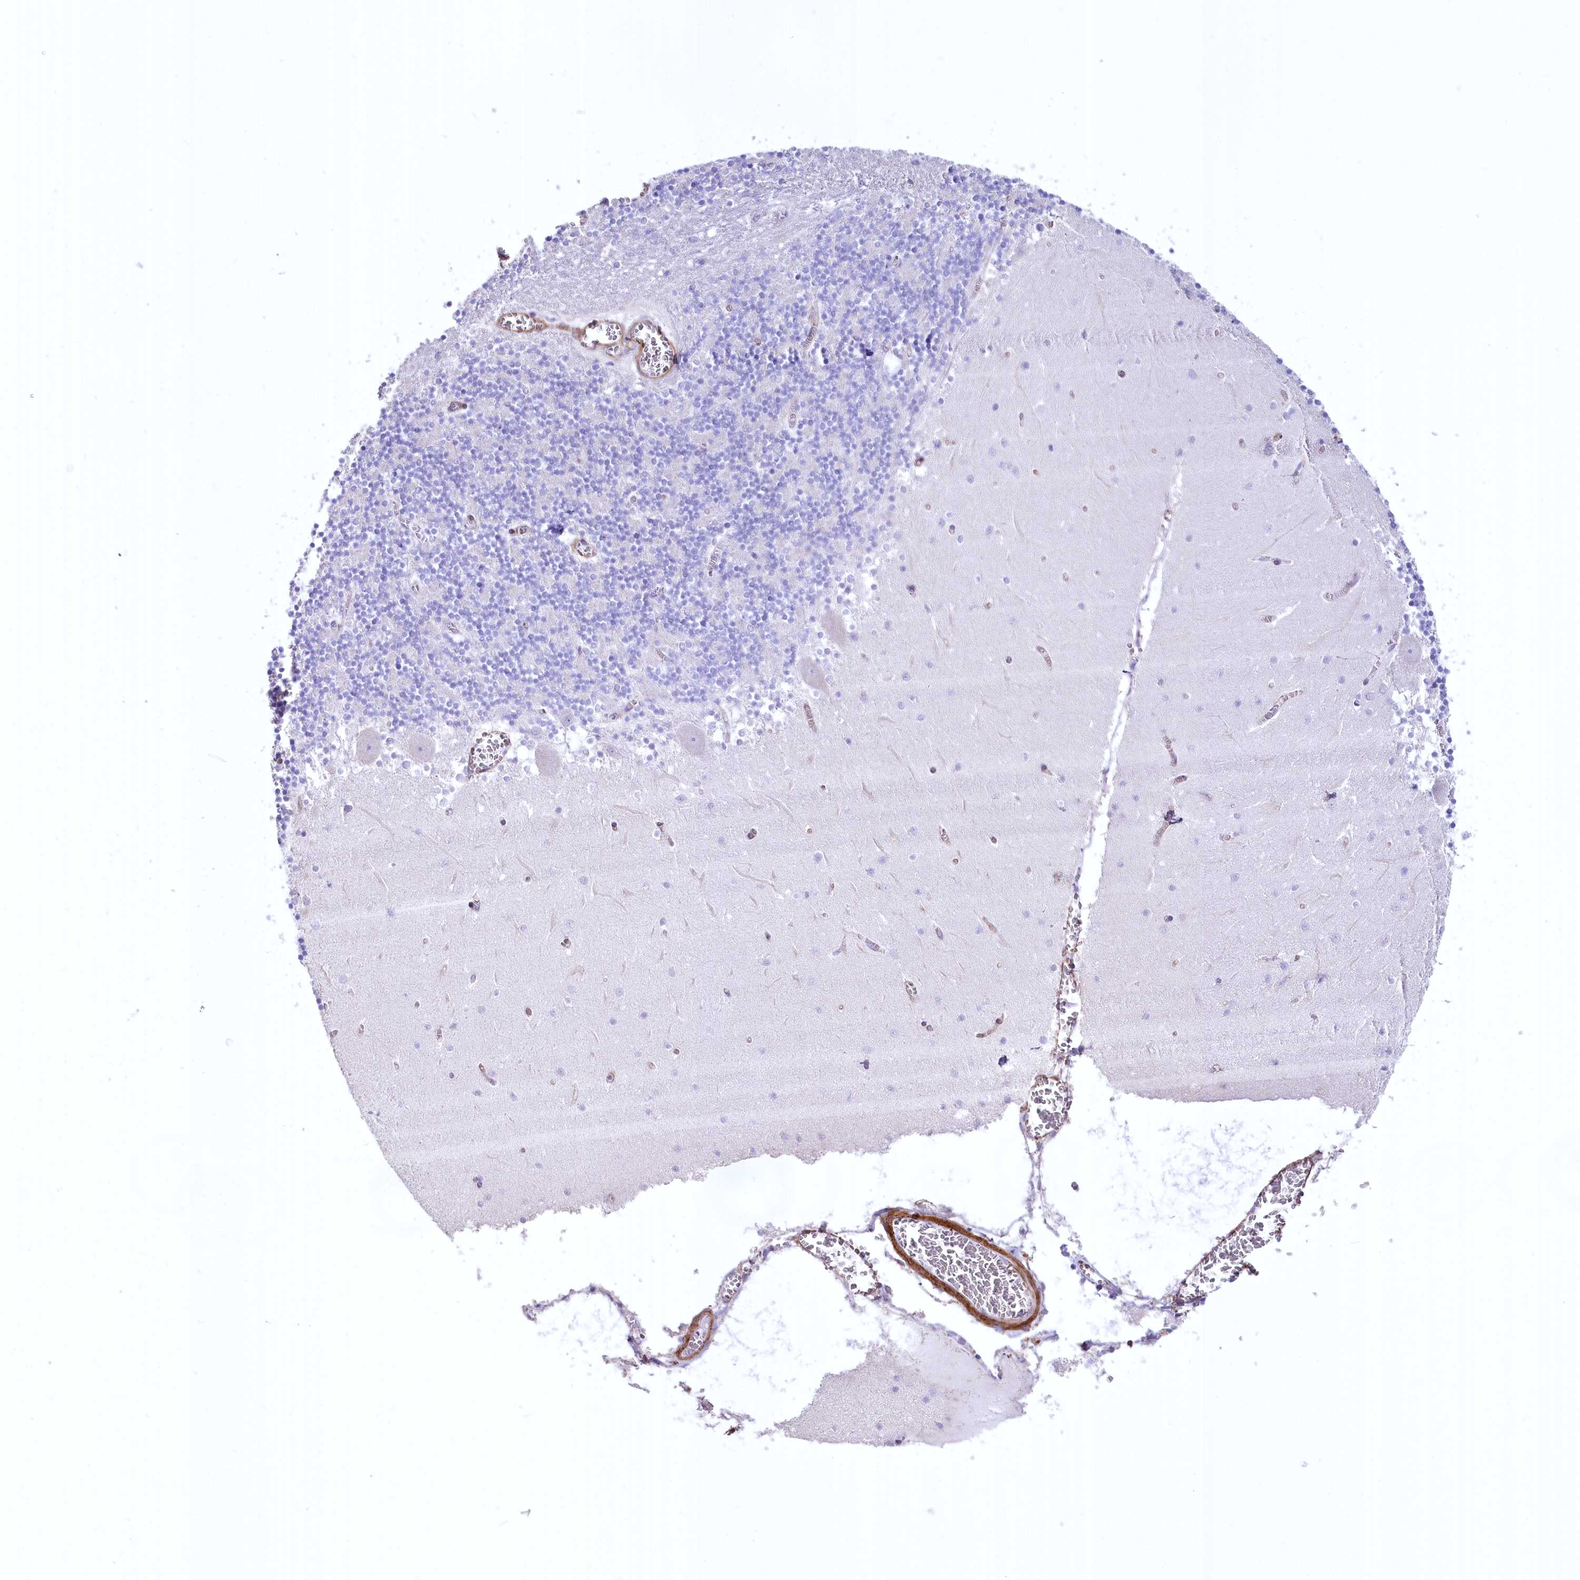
{"staining": {"intensity": "negative", "quantity": "none", "location": "none"}, "tissue": "cerebellum", "cell_type": "Cells in granular layer", "image_type": "normal", "snomed": [{"axis": "morphology", "description": "Normal tissue, NOS"}, {"axis": "topography", "description": "Cerebellum"}], "caption": "Cells in granular layer show no significant expression in unremarkable cerebellum. Brightfield microscopy of immunohistochemistry stained with DAB (brown) and hematoxylin (blue), captured at high magnification.", "gene": "SYNPO2", "patient": {"sex": "female", "age": 28}}